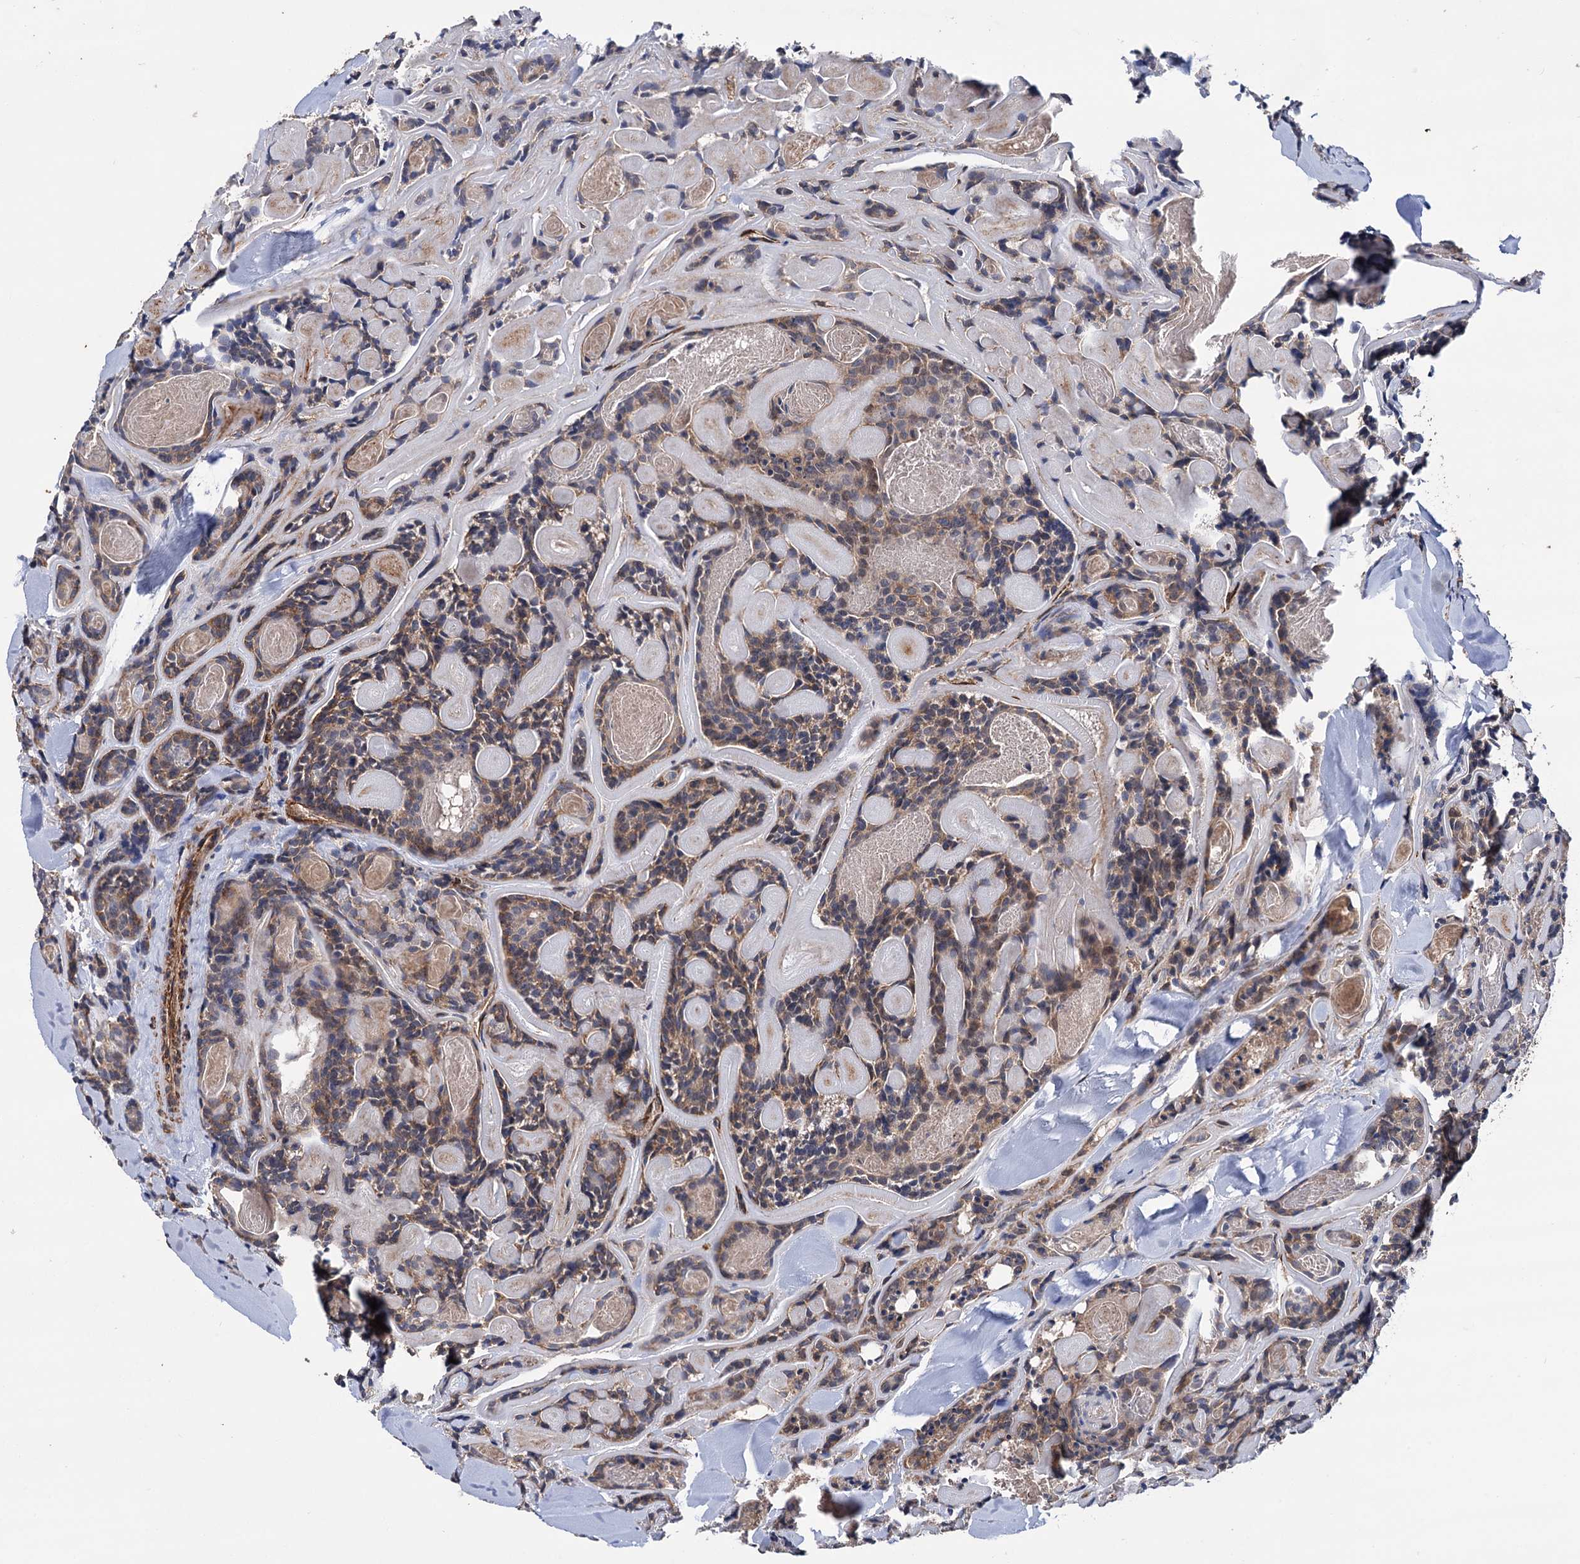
{"staining": {"intensity": "weak", "quantity": ">75%", "location": "cytoplasmic/membranous"}, "tissue": "head and neck cancer", "cell_type": "Tumor cells", "image_type": "cancer", "snomed": [{"axis": "morphology", "description": "Adenocarcinoma, NOS"}, {"axis": "topography", "description": "Salivary gland"}, {"axis": "topography", "description": "Head-Neck"}], "caption": "Weak cytoplasmic/membranous protein positivity is identified in about >75% of tumor cells in head and neck cancer.", "gene": "SPATS2", "patient": {"sex": "female", "age": 63}}